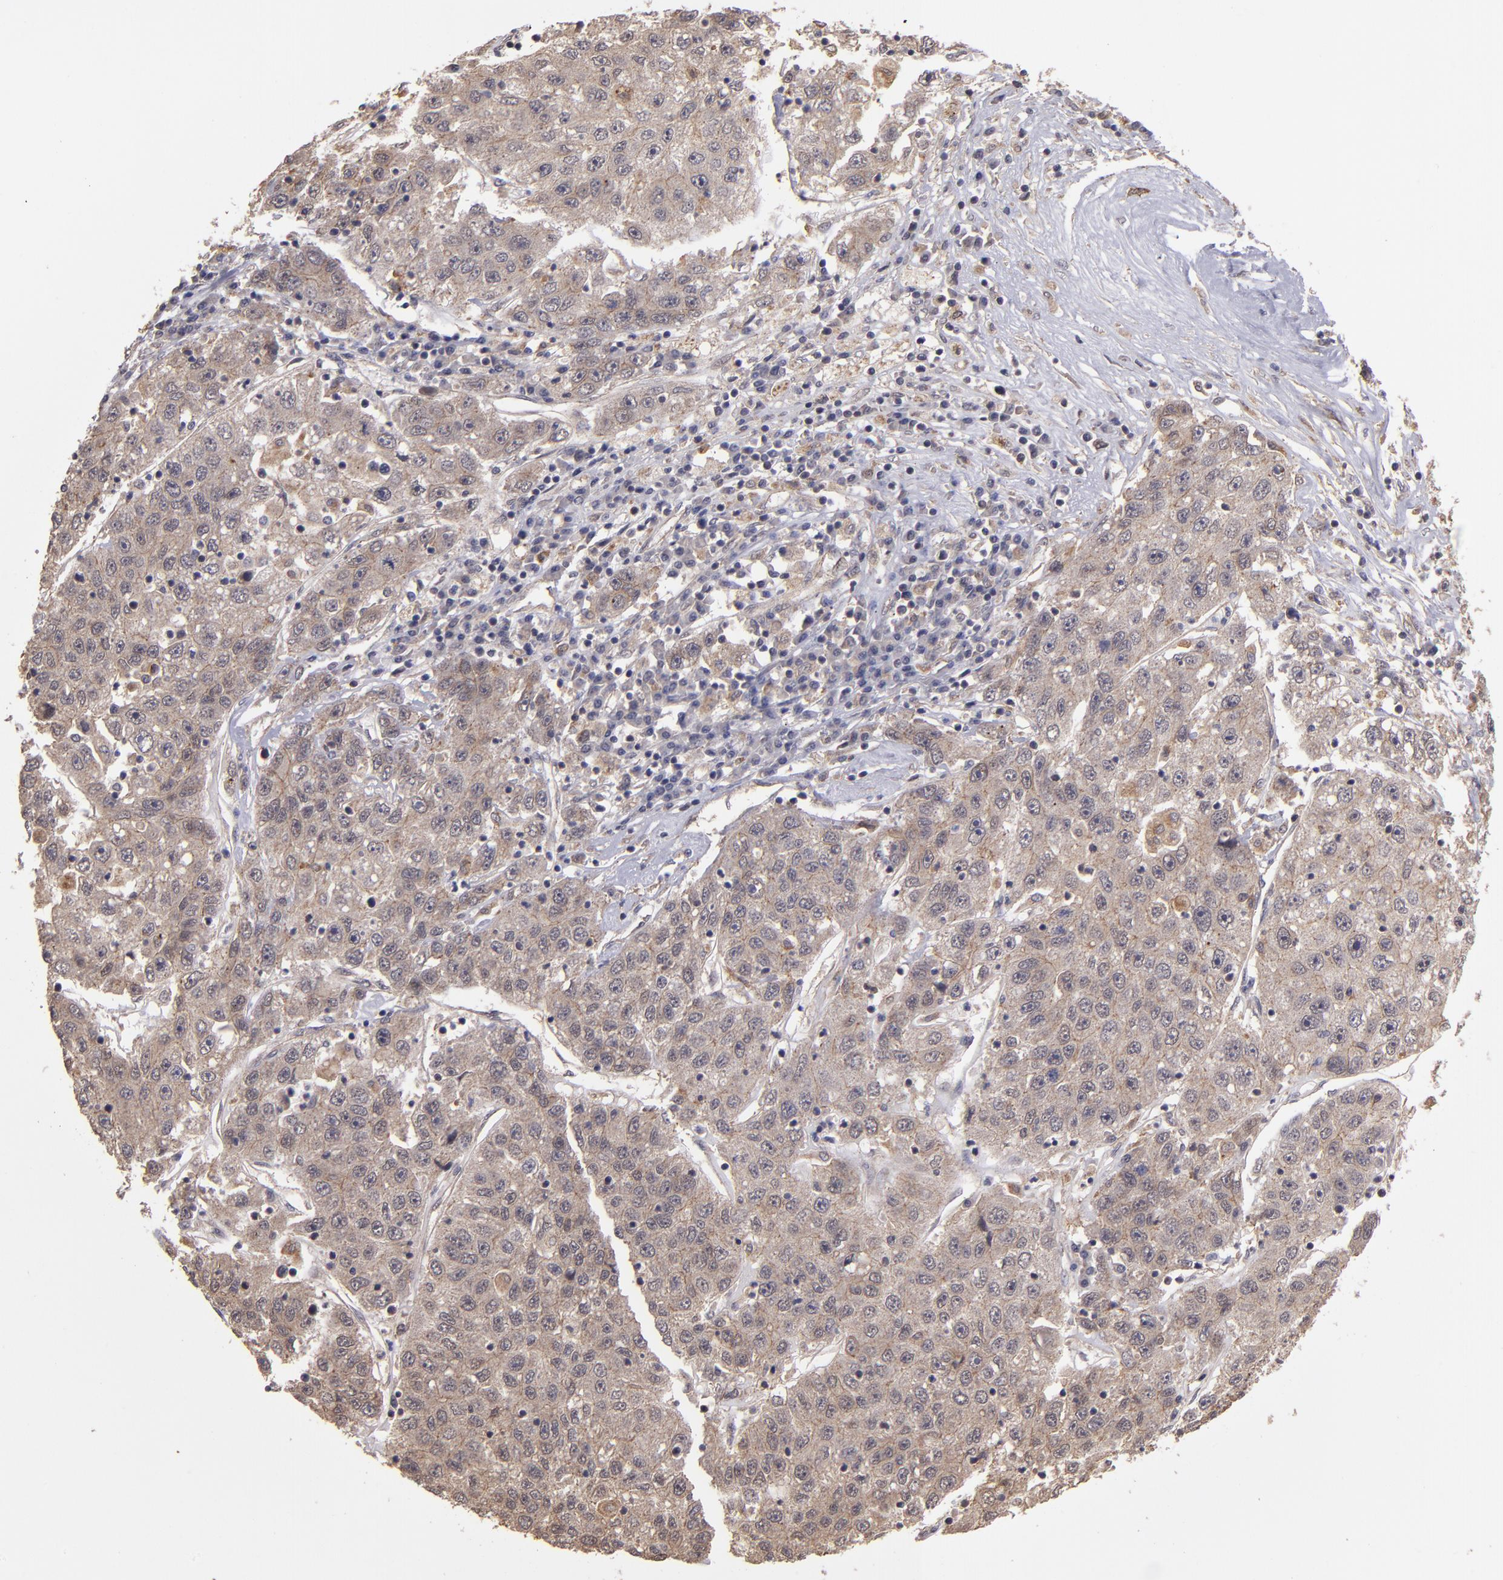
{"staining": {"intensity": "moderate", "quantity": ">75%", "location": "cytoplasmic/membranous"}, "tissue": "liver cancer", "cell_type": "Tumor cells", "image_type": "cancer", "snomed": [{"axis": "morphology", "description": "Carcinoma, Hepatocellular, NOS"}, {"axis": "topography", "description": "Liver"}], "caption": "Immunohistochemistry (IHC) of liver cancer exhibits medium levels of moderate cytoplasmic/membranous staining in about >75% of tumor cells.", "gene": "SIPA1L1", "patient": {"sex": "male", "age": 49}}